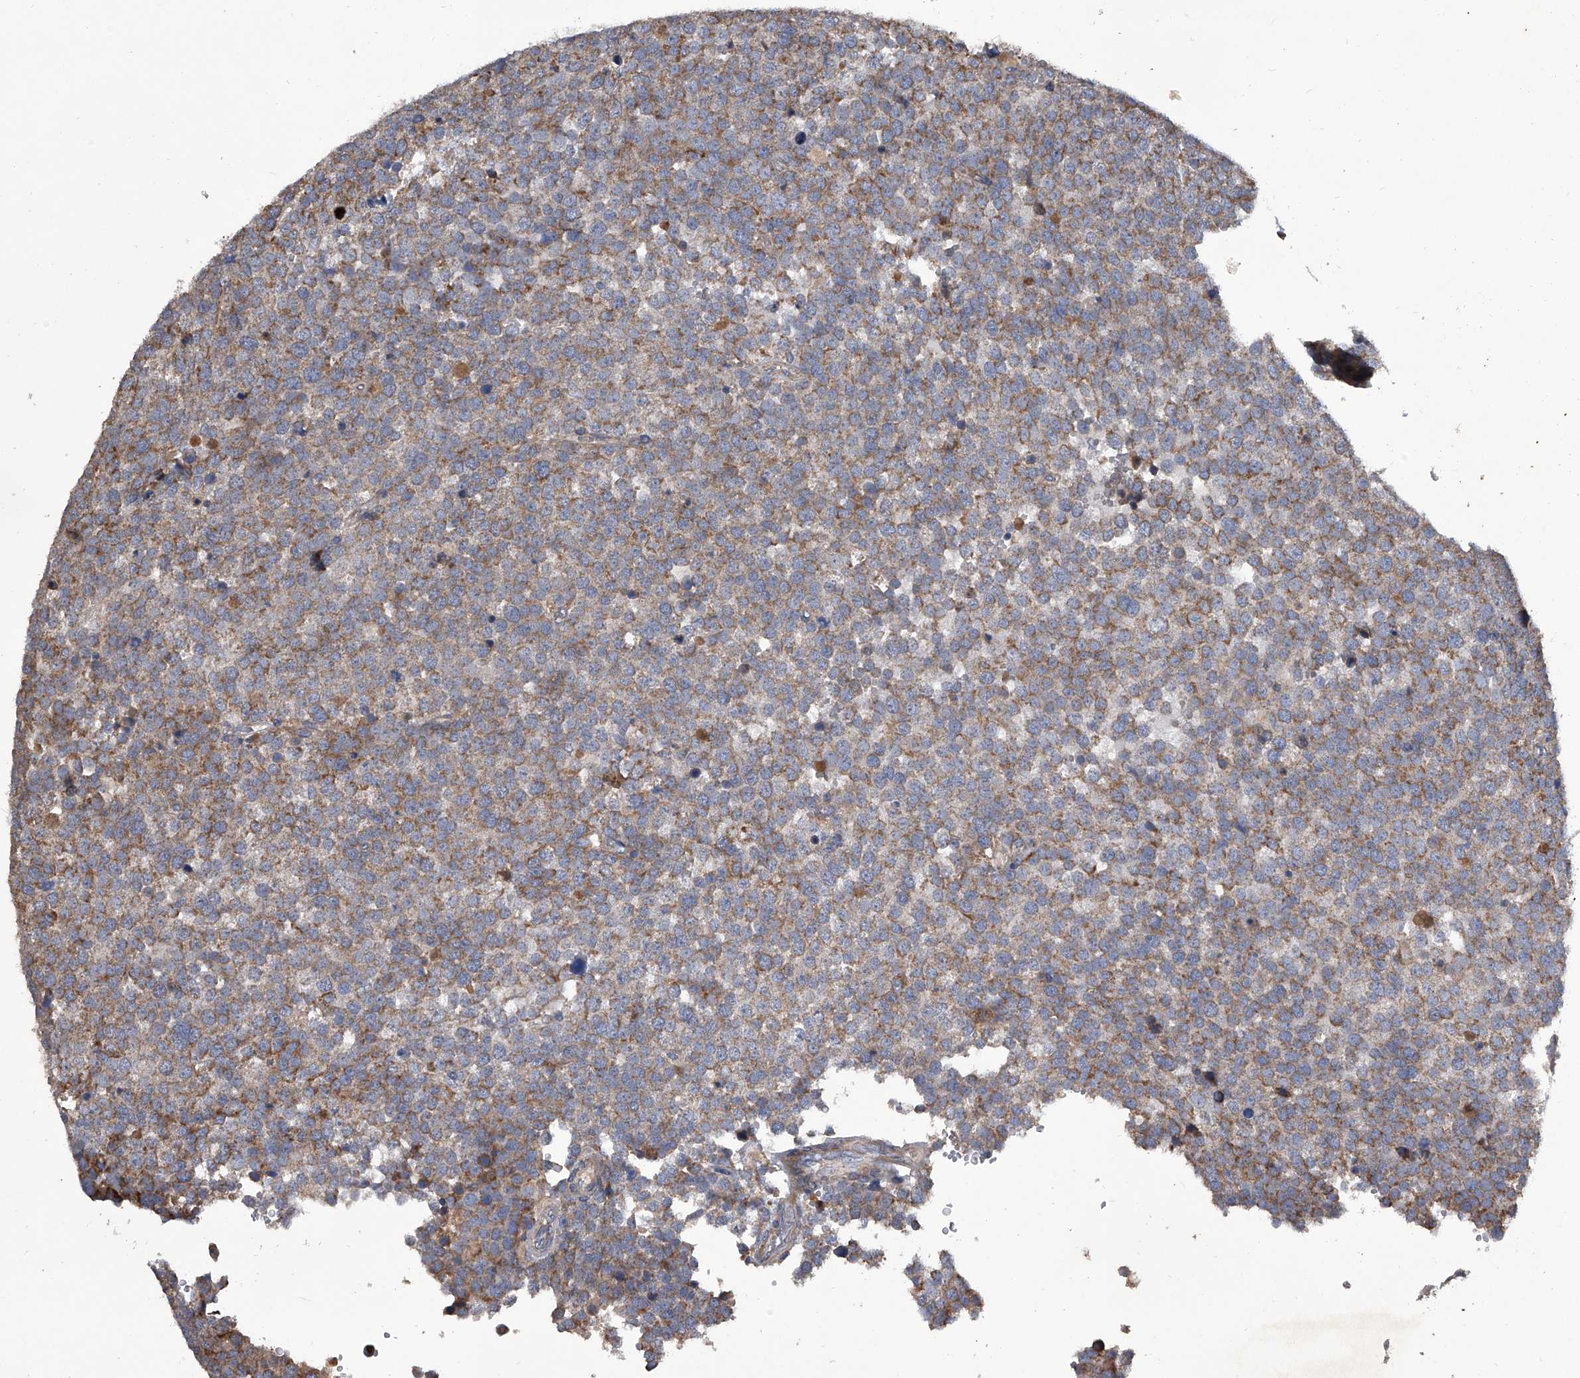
{"staining": {"intensity": "moderate", "quantity": ">75%", "location": "cytoplasmic/membranous"}, "tissue": "testis cancer", "cell_type": "Tumor cells", "image_type": "cancer", "snomed": [{"axis": "morphology", "description": "Seminoma, NOS"}, {"axis": "topography", "description": "Testis"}], "caption": "Protein expression analysis of human testis seminoma reveals moderate cytoplasmic/membranous staining in about >75% of tumor cells.", "gene": "NRP1", "patient": {"sex": "male", "age": 71}}